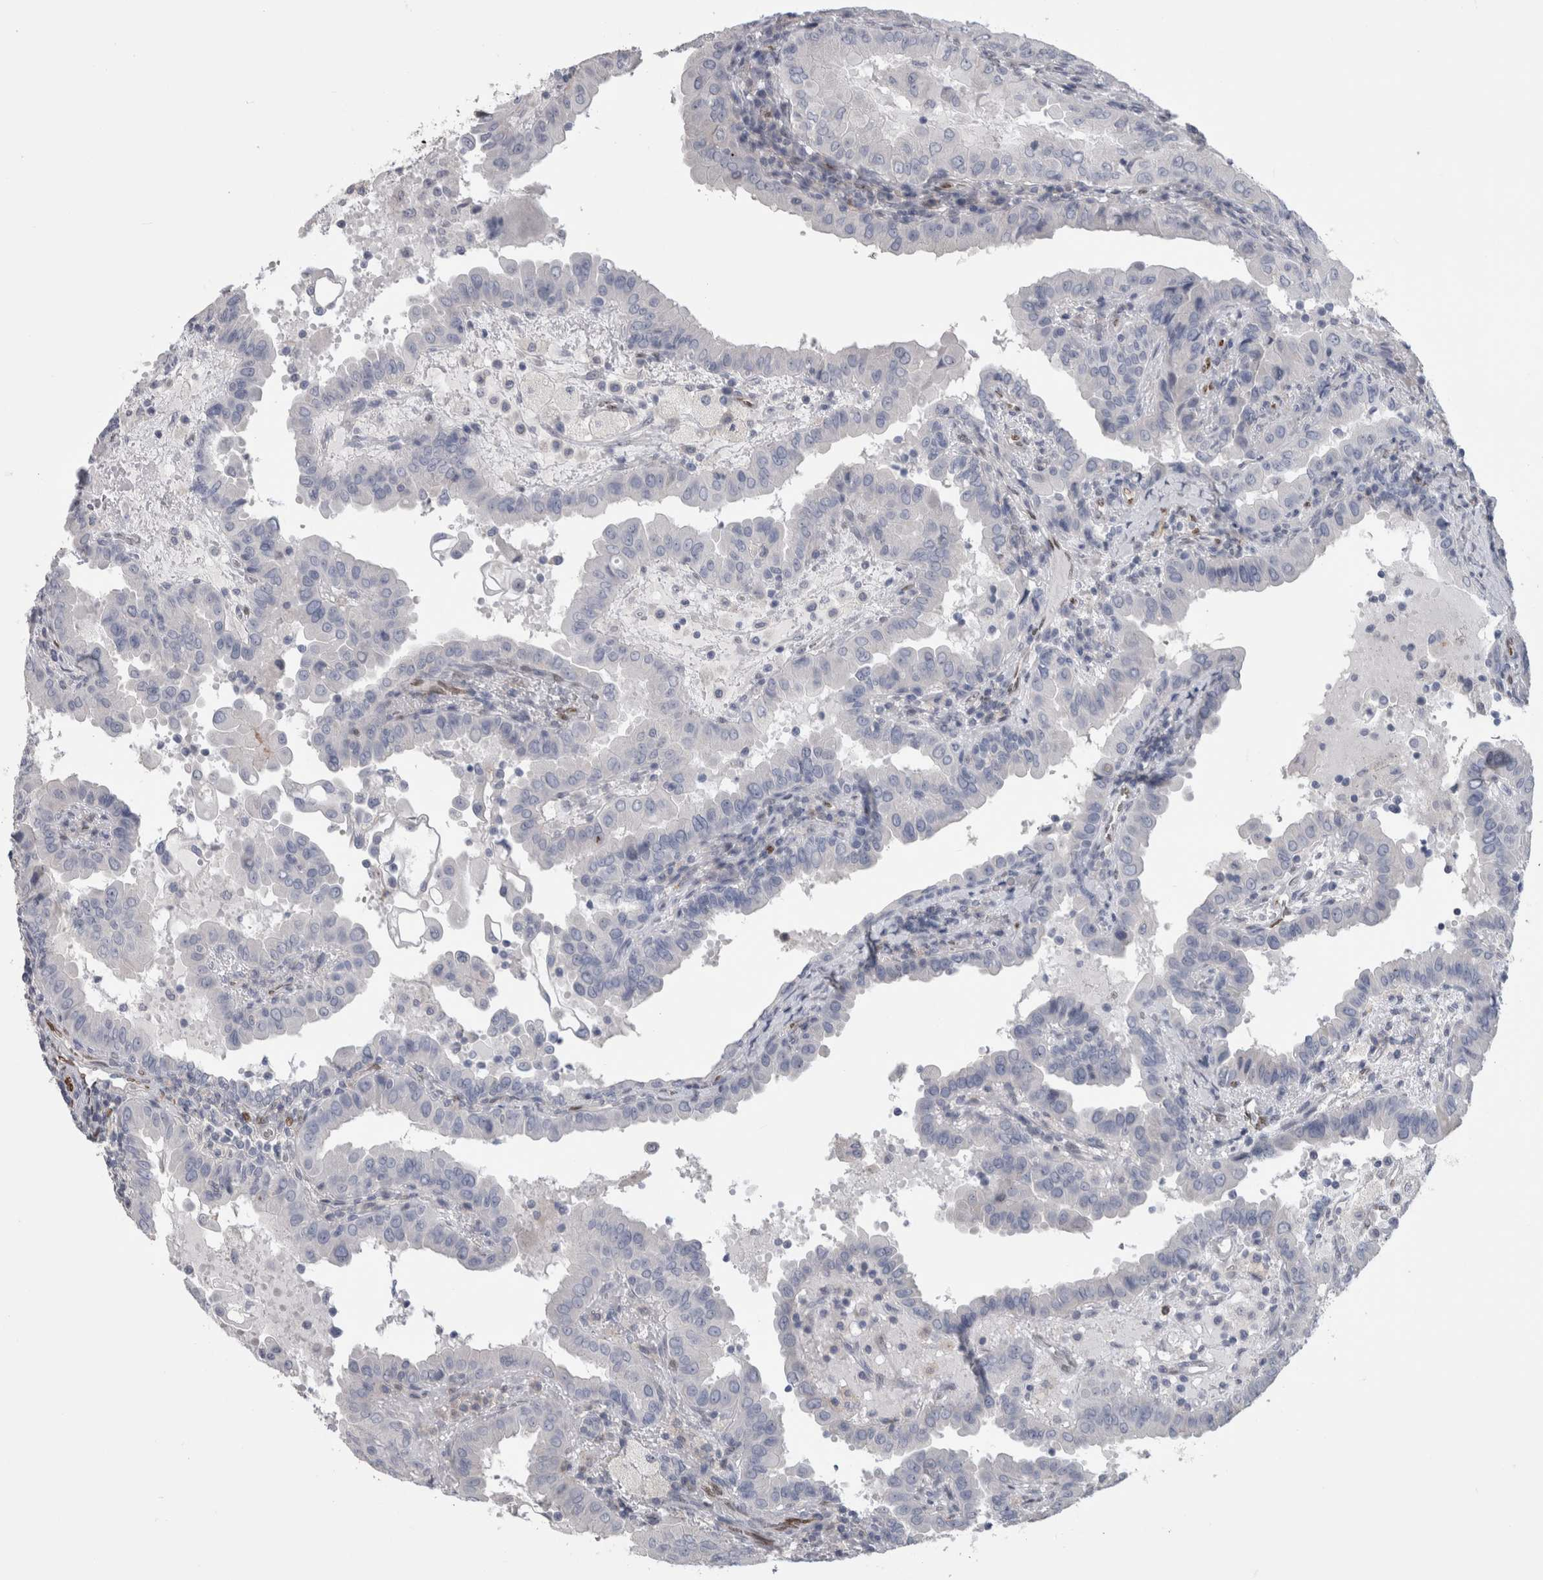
{"staining": {"intensity": "negative", "quantity": "none", "location": "none"}, "tissue": "thyroid cancer", "cell_type": "Tumor cells", "image_type": "cancer", "snomed": [{"axis": "morphology", "description": "Papillary adenocarcinoma, NOS"}, {"axis": "topography", "description": "Thyroid gland"}], "caption": "Papillary adenocarcinoma (thyroid) was stained to show a protein in brown. There is no significant positivity in tumor cells. (DAB immunohistochemistry (IHC), high magnification).", "gene": "IL33", "patient": {"sex": "male", "age": 33}}